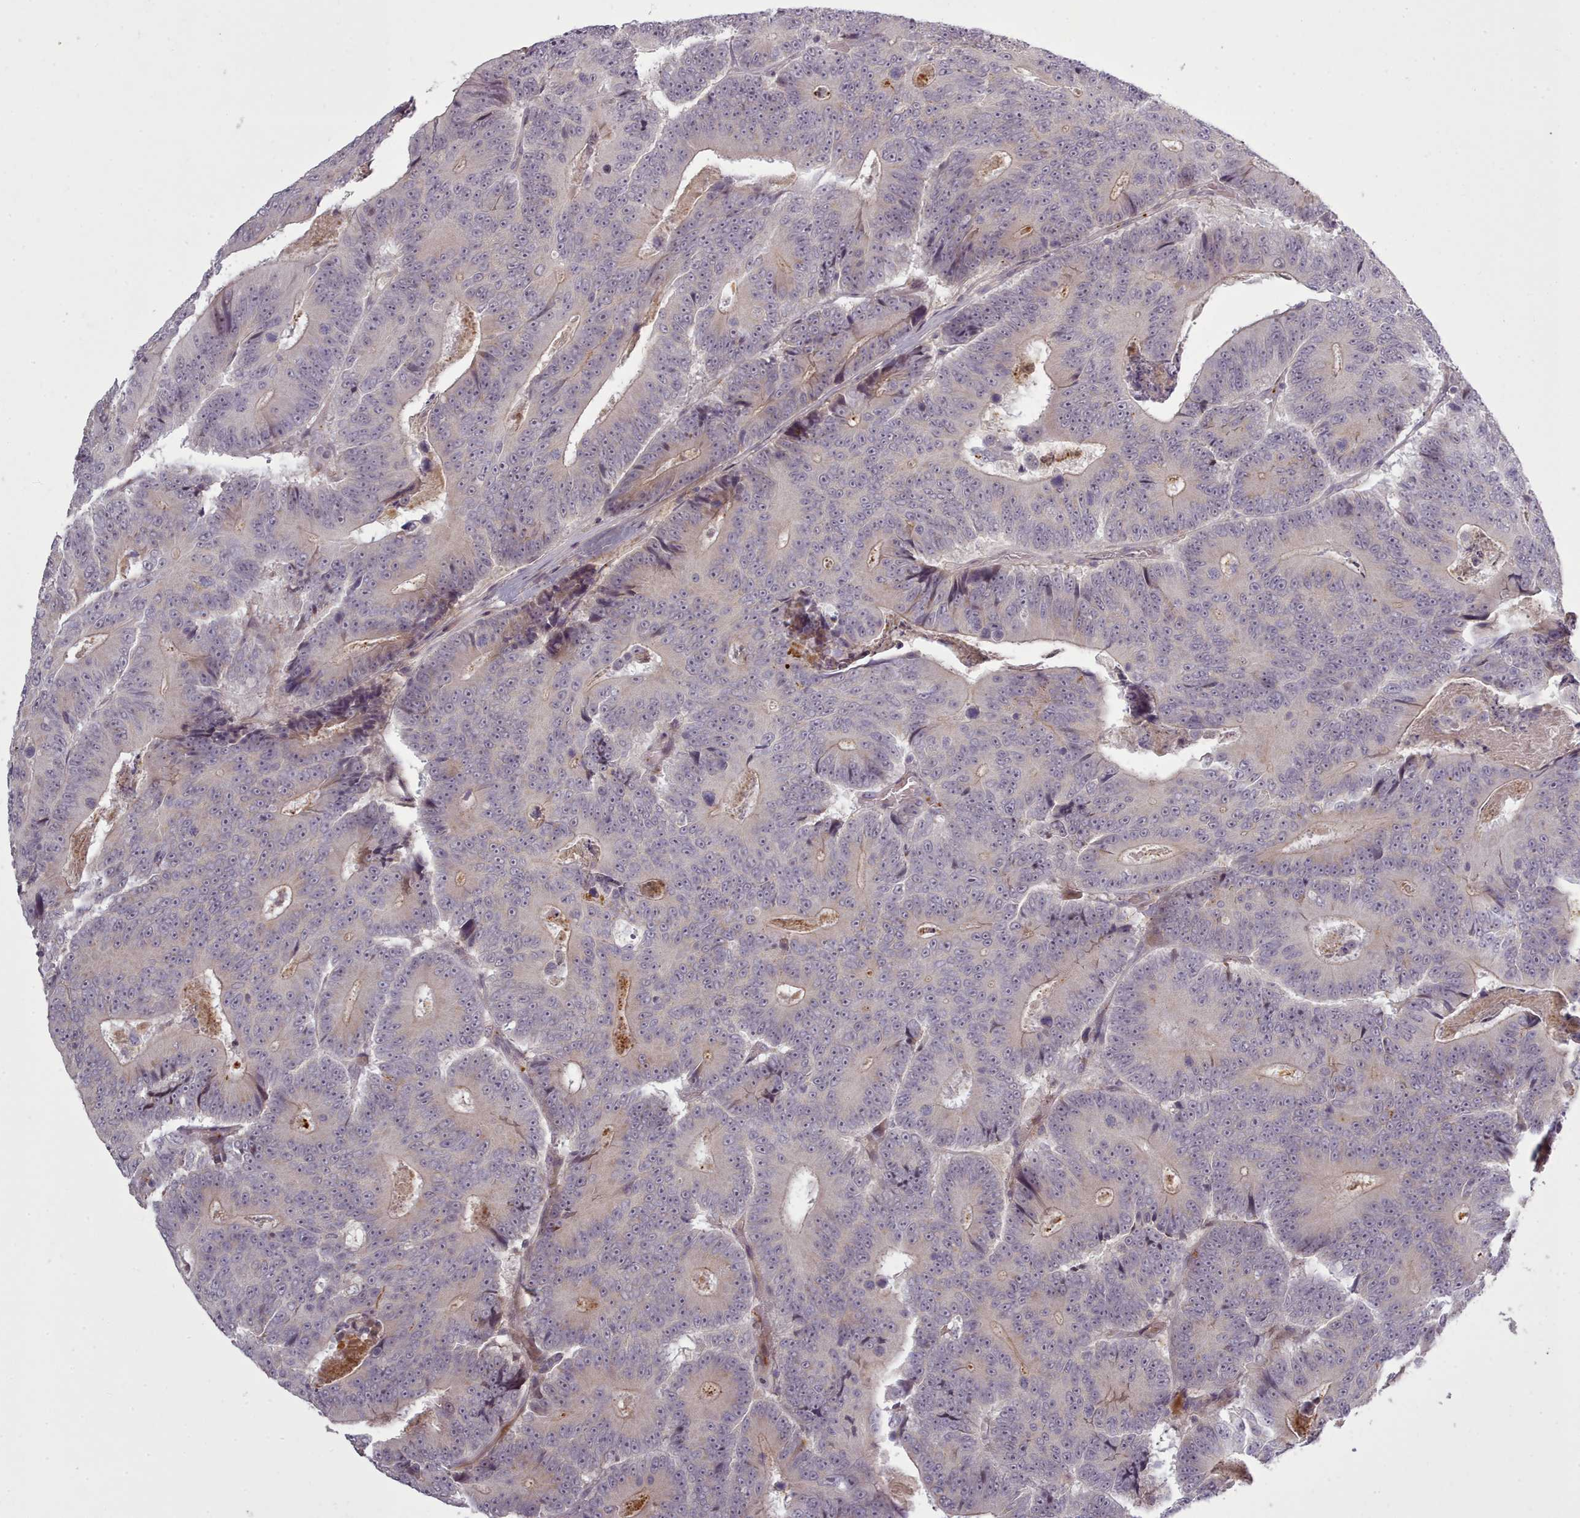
{"staining": {"intensity": "negative", "quantity": "none", "location": "none"}, "tissue": "colorectal cancer", "cell_type": "Tumor cells", "image_type": "cancer", "snomed": [{"axis": "morphology", "description": "Adenocarcinoma, NOS"}, {"axis": "topography", "description": "Colon"}], "caption": "The immunohistochemistry histopathology image has no significant staining in tumor cells of colorectal cancer (adenocarcinoma) tissue. Nuclei are stained in blue.", "gene": "LEFTY2", "patient": {"sex": "male", "age": 83}}